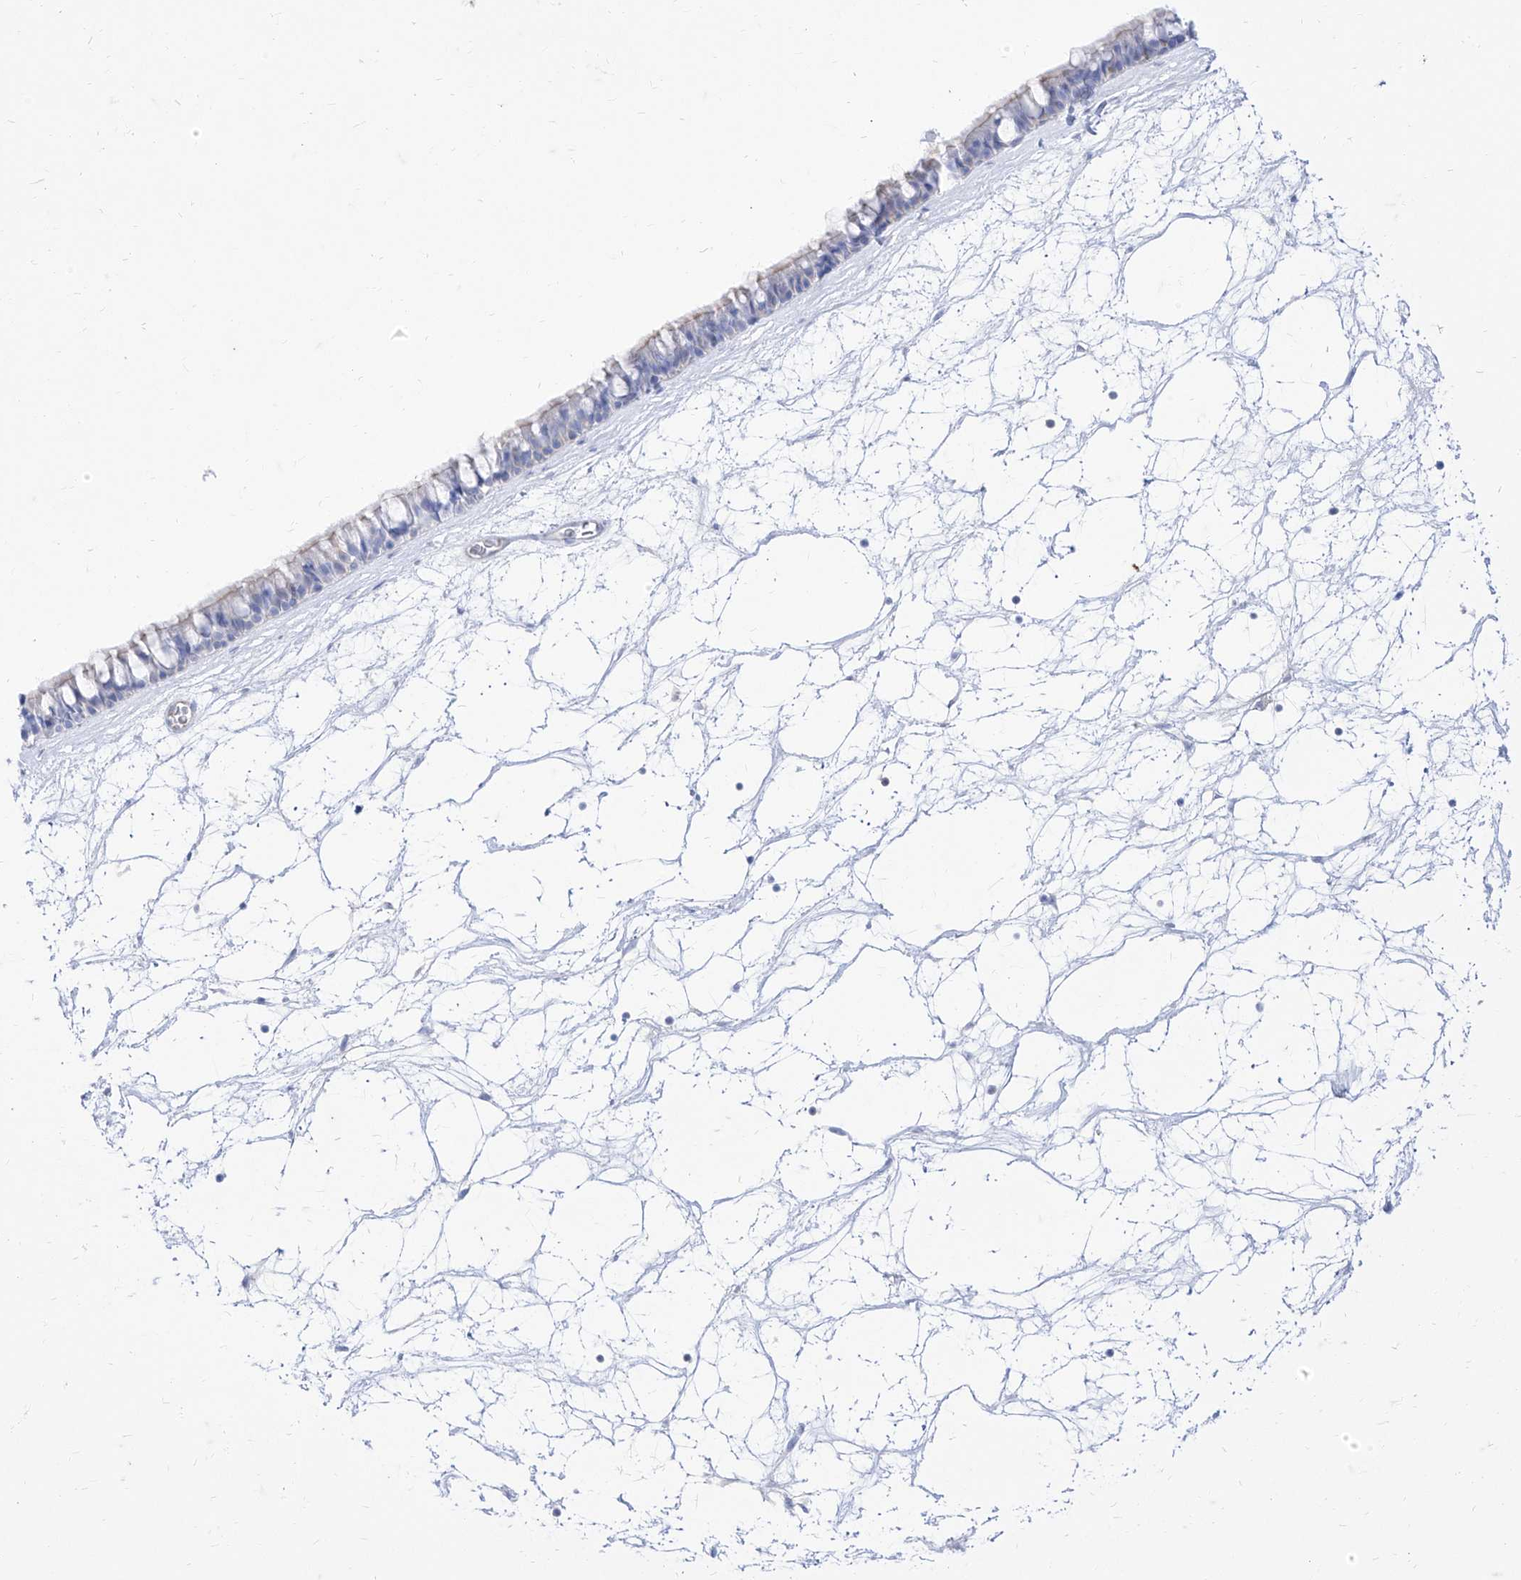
{"staining": {"intensity": "negative", "quantity": "none", "location": "none"}, "tissue": "nasopharynx", "cell_type": "Respiratory epithelial cells", "image_type": "normal", "snomed": [{"axis": "morphology", "description": "Normal tissue, NOS"}, {"axis": "topography", "description": "Nasopharynx"}], "caption": "An image of human nasopharynx is negative for staining in respiratory epithelial cells. (DAB (3,3'-diaminobenzidine) IHC, high magnification).", "gene": "C1orf74", "patient": {"sex": "male", "age": 64}}